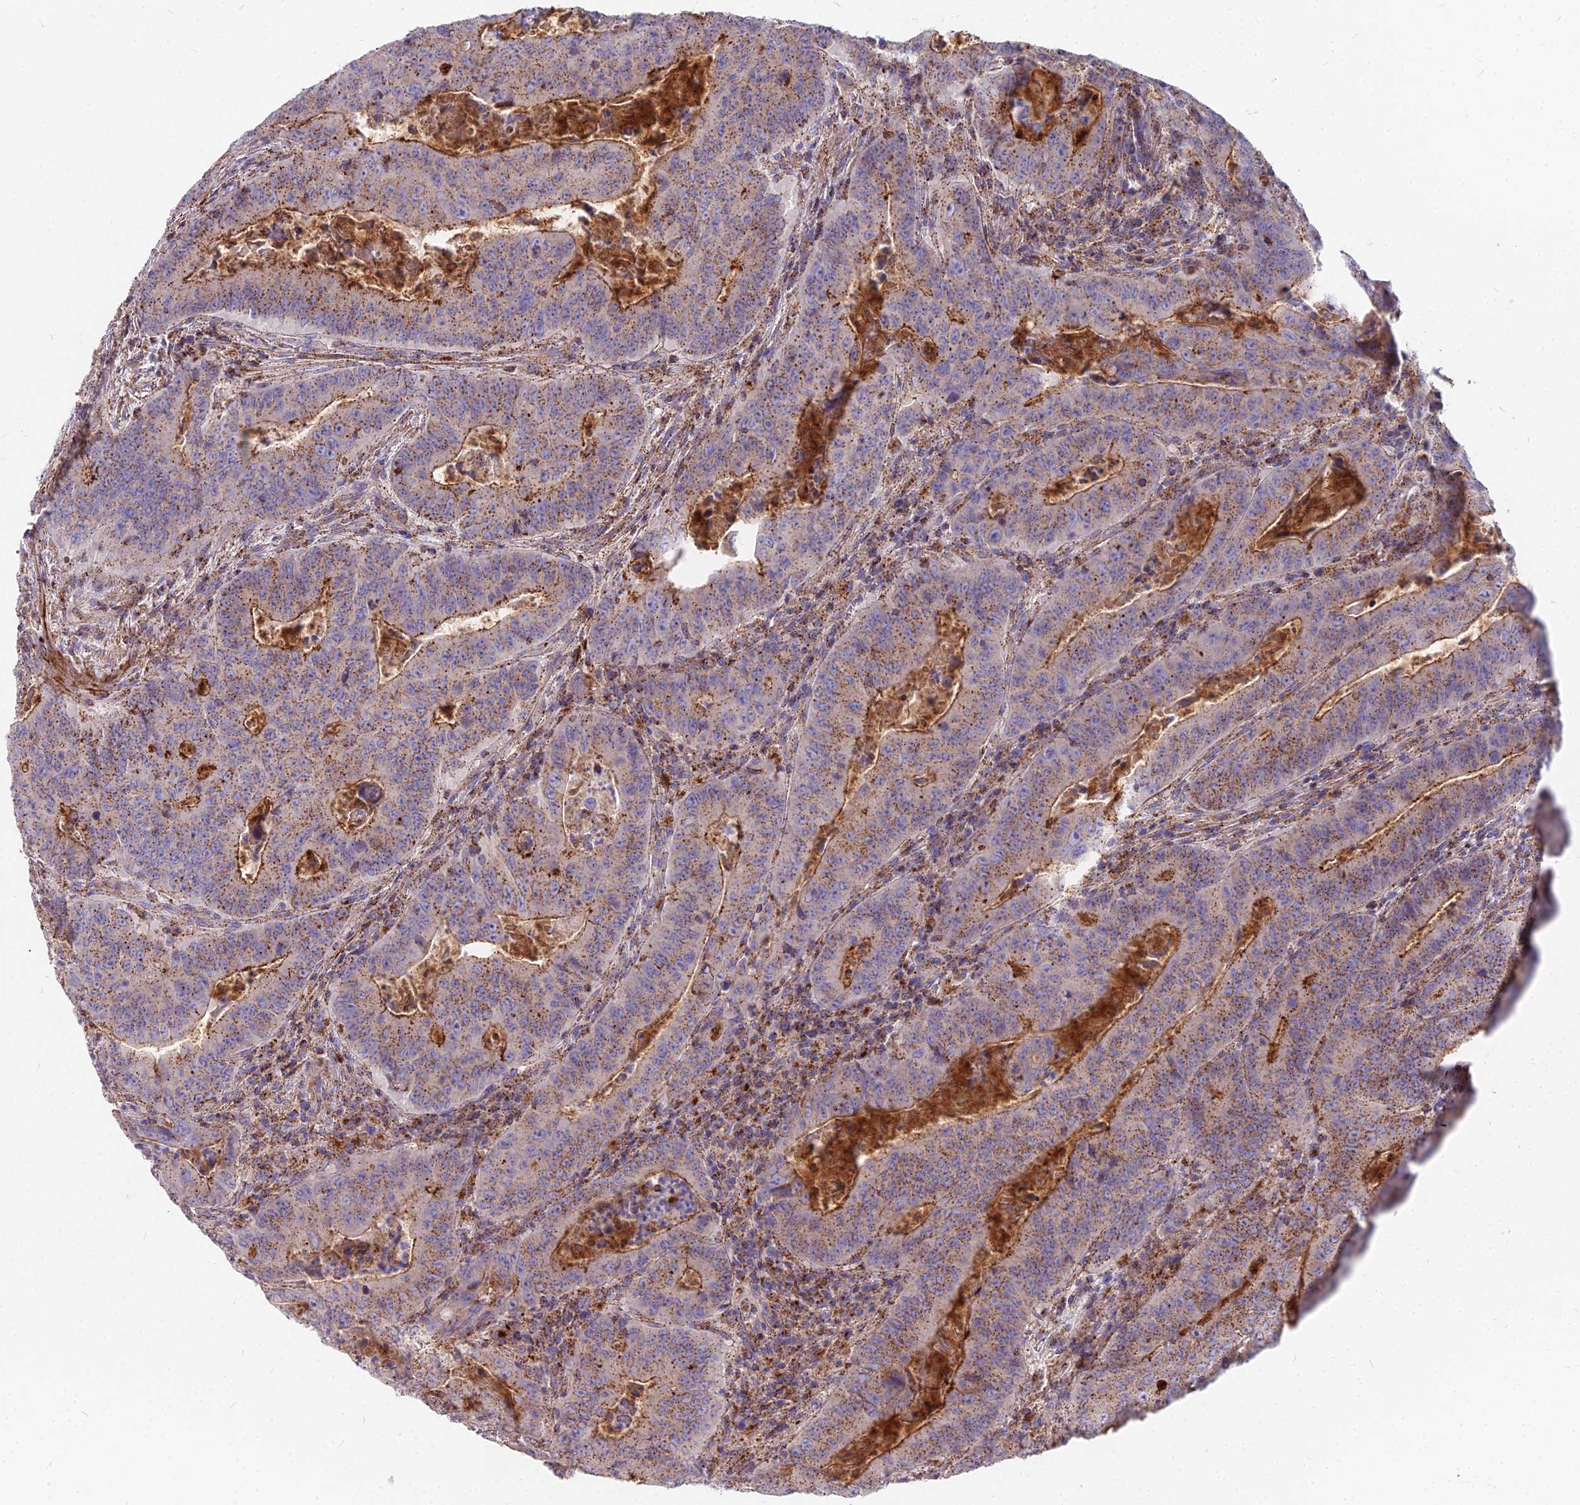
{"staining": {"intensity": "moderate", "quantity": ">75%", "location": "cytoplasmic/membranous"}, "tissue": "colorectal cancer", "cell_type": "Tumor cells", "image_type": "cancer", "snomed": [{"axis": "morphology", "description": "Adenocarcinoma, NOS"}, {"axis": "topography", "description": "Rectum"}], "caption": "The micrograph displays a brown stain indicating the presence of a protein in the cytoplasmic/membranous of tumor cells in adenocarcinoma (colorectal).", "gene": "FRMPD1", "patient": {"sex": "female", "age": 75}}